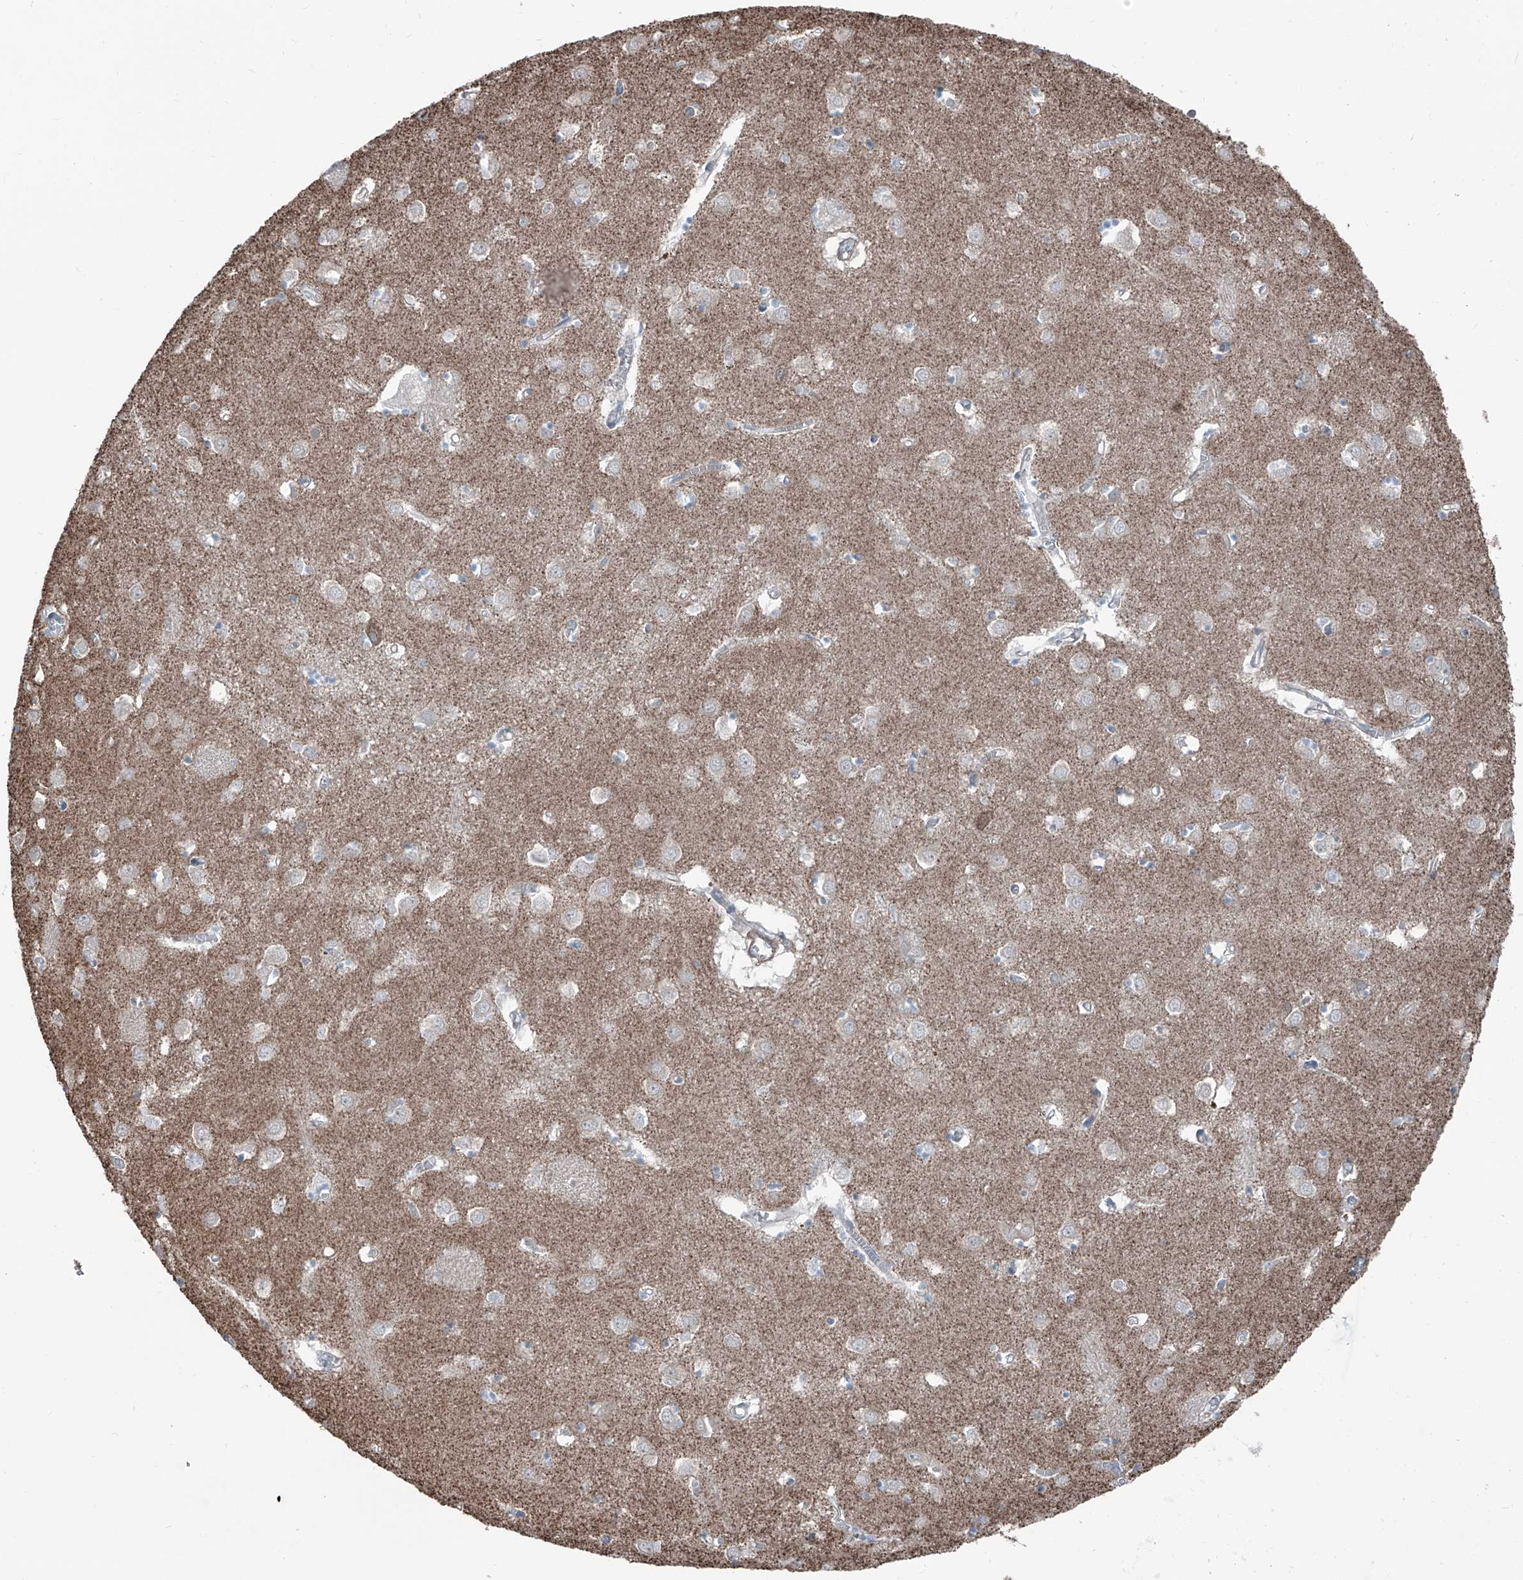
{"staining": {"intensity": "negative", "quantity": "none", "location": "none"}, "tissue": "caudate", "cell_type": "Glial cells", "image_type": "normal", "snomed": [{"axis": "morphology", "description": "Normal tissue, NOS"}, {"axis": "topography", "description": "Lateral ventricle wall"}], "caption": "The micrograph displays no significant positivity in glial cells of caudate.", "gene": "HSPB11", "patient": {"sex": "male", "age": 70}}